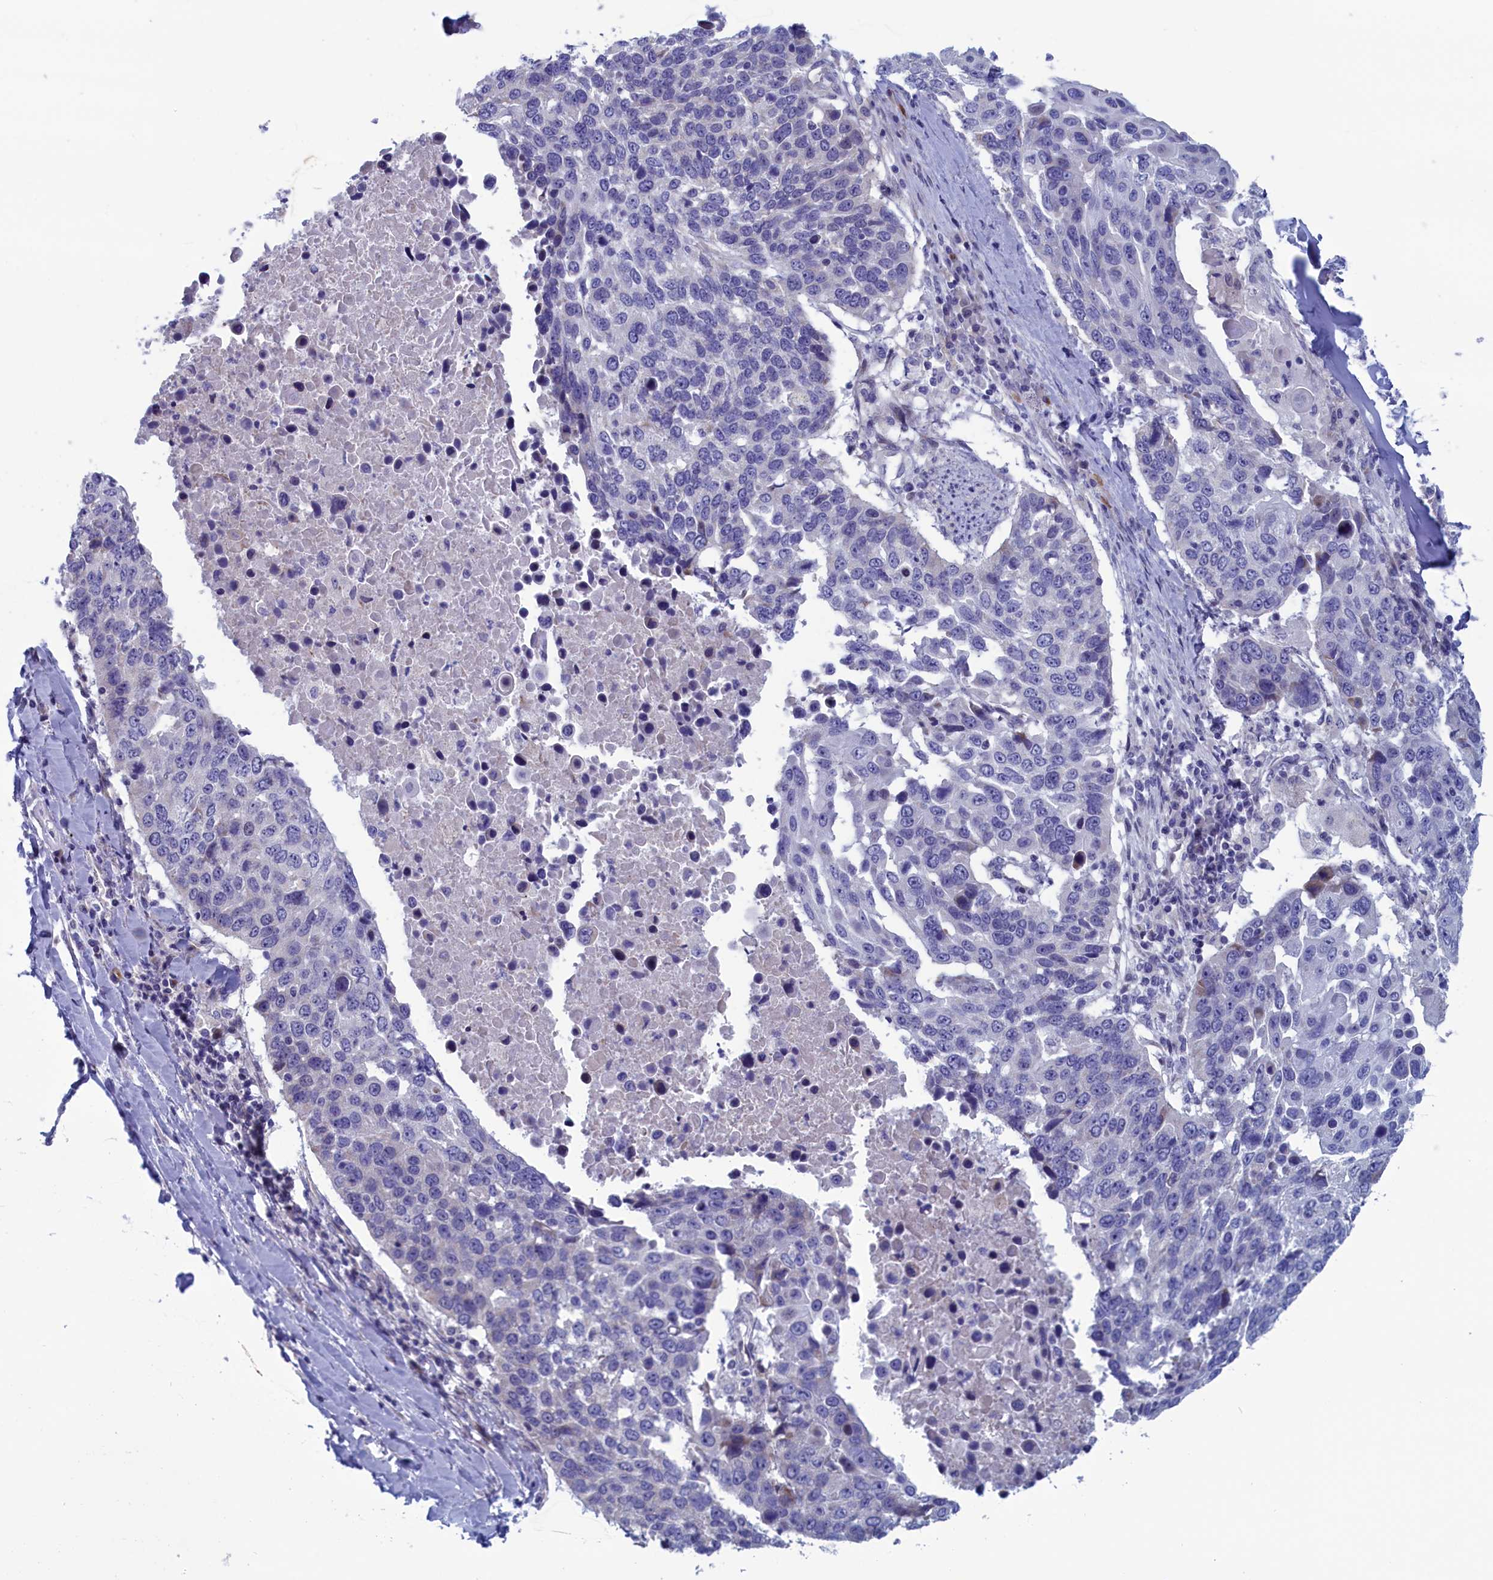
{"staining": {"intensity": "negative", "quantity": "none", "location": "none"}, "tissue": "lung cancer", "cell_type": "Tumor cells", "image_type": "cancer", "snomed": [{"axis": "morphology", "description": "Squamous cell carcinoma, NOS"}, {"axis": "topography", "description": "Lung"}], "caption": "A high-resolution image shows IHC staining of lung cancer (squamous cell carcinoma), which reveals no significant staining in tumor cells.", "gene": "NIBAN3", "patient": {"sex": "male", "age": 66}}